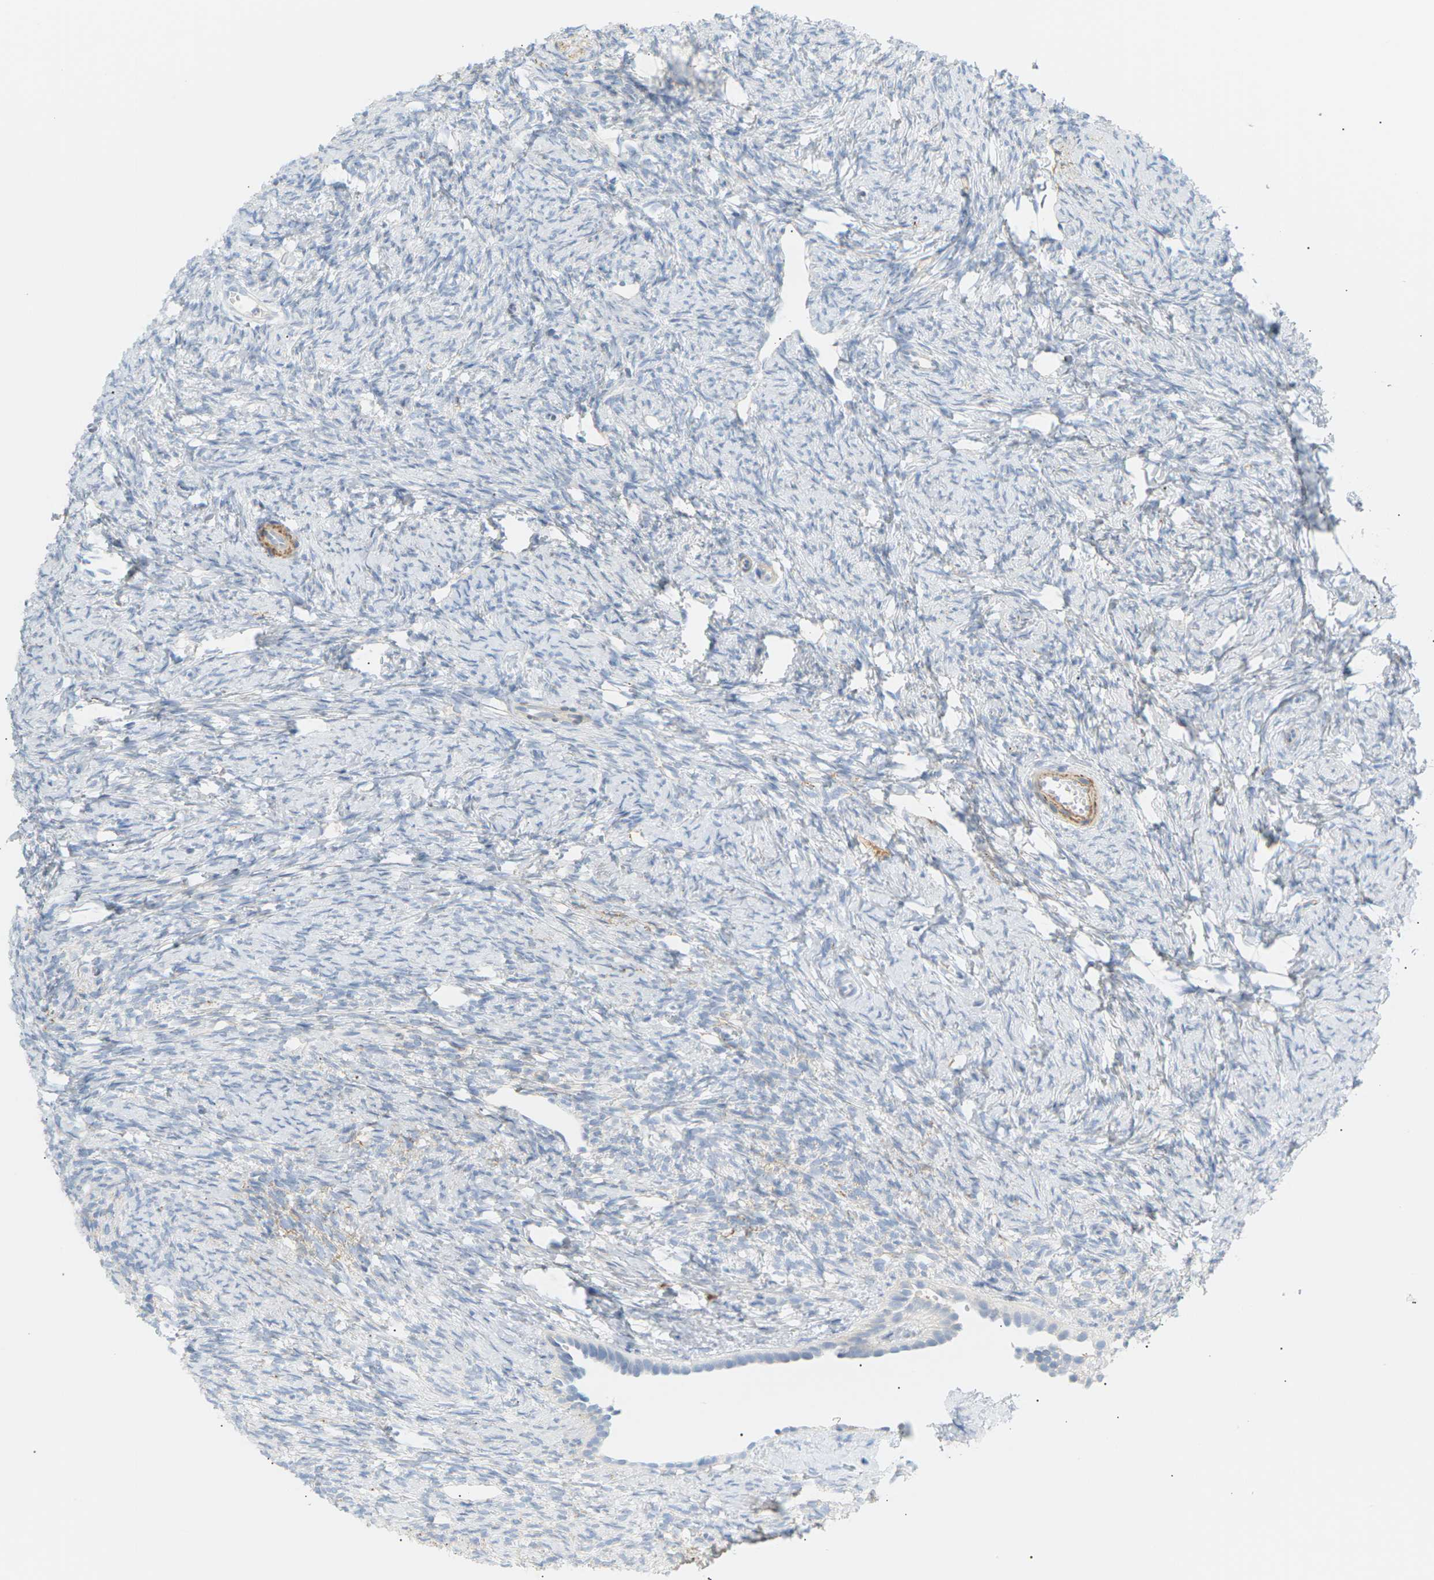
{"staining": {"intensity": "negative", "quantity": "none", "location": "none"}, "tissue": "ovary", "cell_type": "Ovarian stroma cells", "image_type": "normal", "snomed": [{"axis": "morphology", "description": "Normal tissue, NOS"}, {"axis": "topography", "description": "Ovary"}], "caption": "The micrograph demonstrates no staining of ovarian stroma cells in benign ovary. (DAB immunohistochemistry (IHC) with hematoxylin counter stain).", "gene": "CLU", "patient": {"sex": "female", "age": 33}}